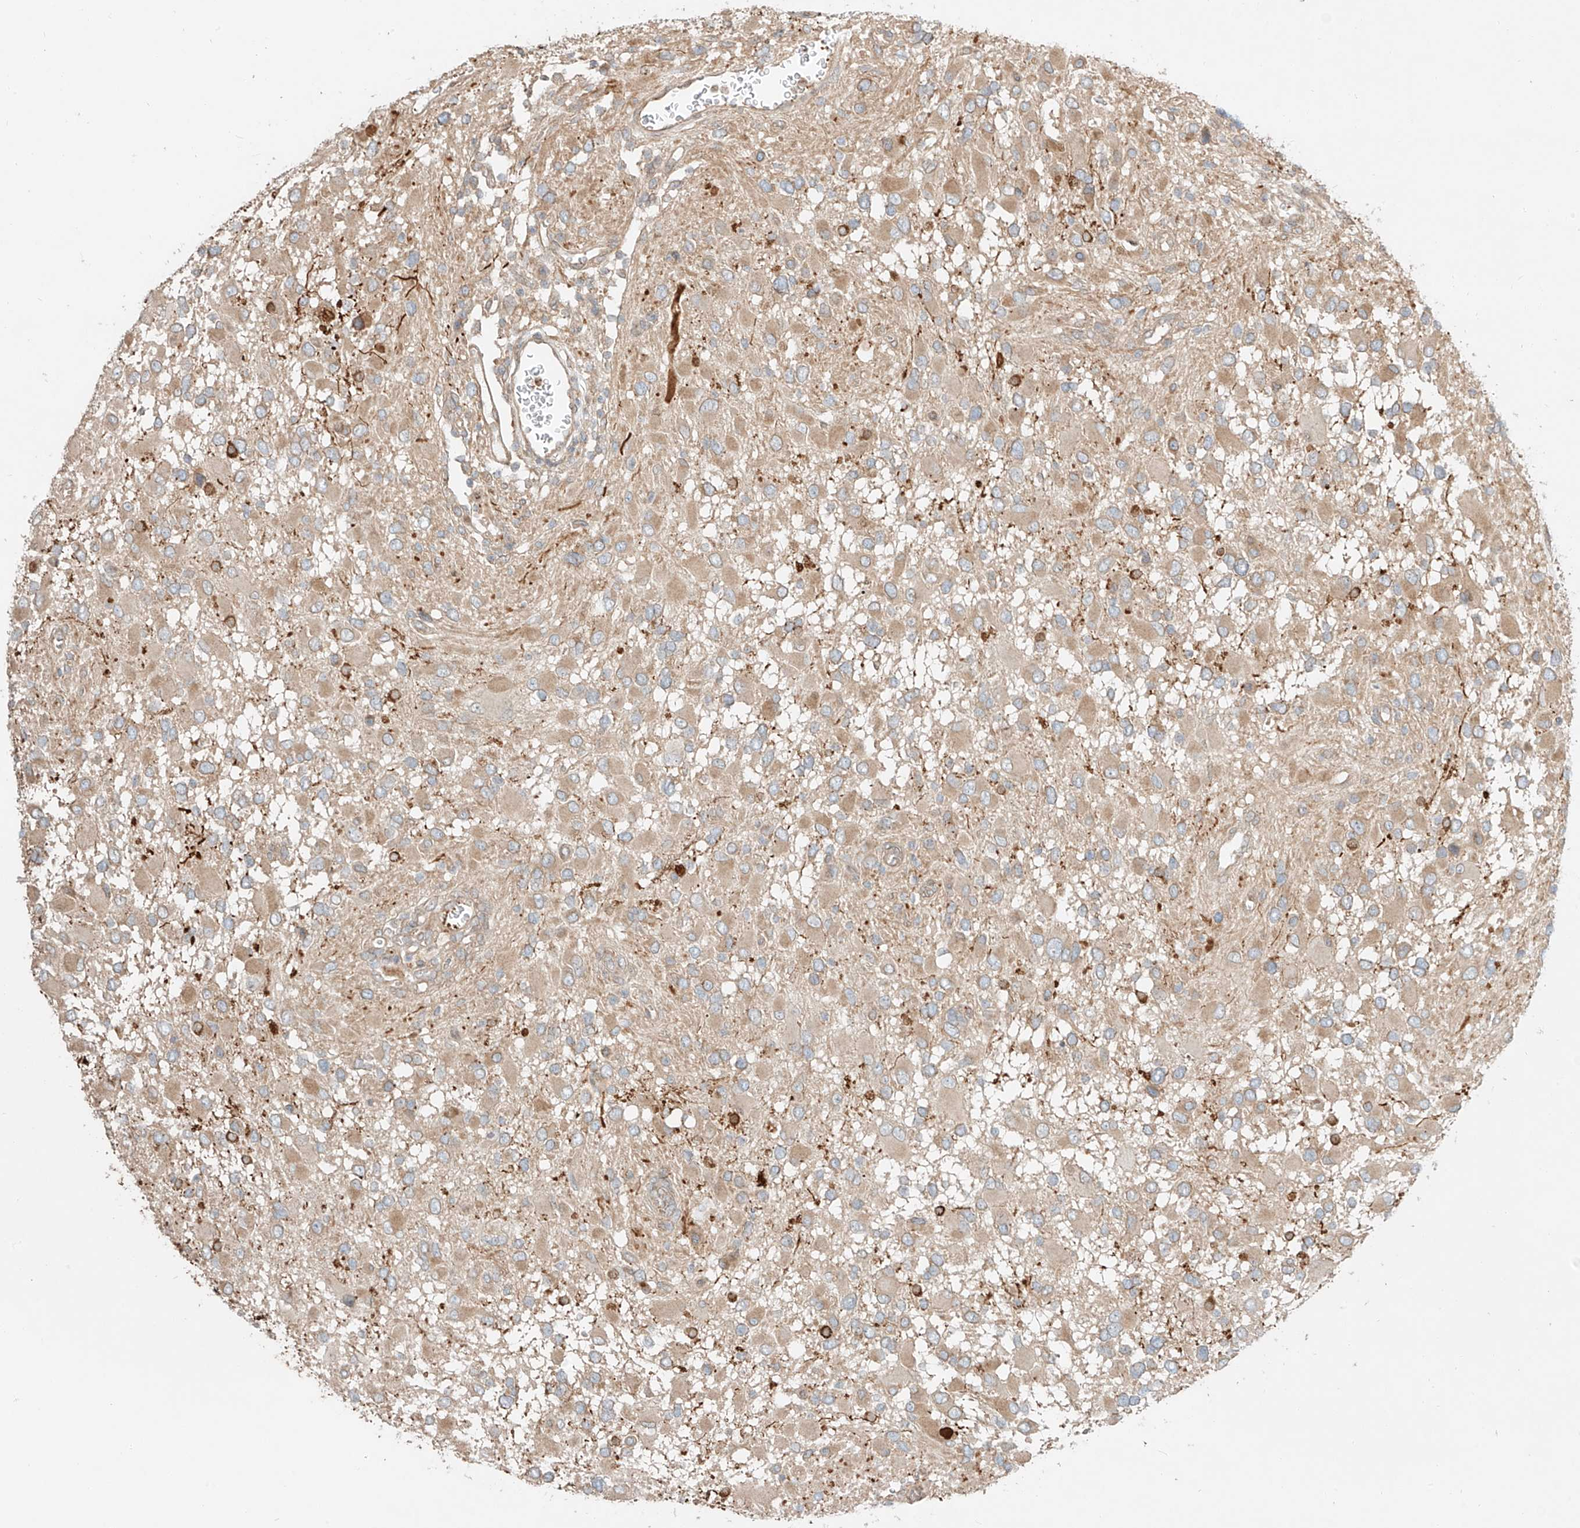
{"staining": {"intensity": "weak", "quantity": "25%-75%", "location": "cytoplasmic/membranous"}, "tissue": "glioma", "cell_type": "Tumor cells", "image_type": "cancer", "snomed": [{"axis": "morphology", "description": "Glioma, malignant, High grade"}, {"axis": "topography", "description": "Brain"}], "caption": "The histopathology image demonstrates immunohistochemical staining of glioma. There is weak cytoplasmic/membranous positivity is appreciated in about 25%-75% of tumor cells.", "gene": "CEP162", "patient": {"sex": "male", "age": 53}}